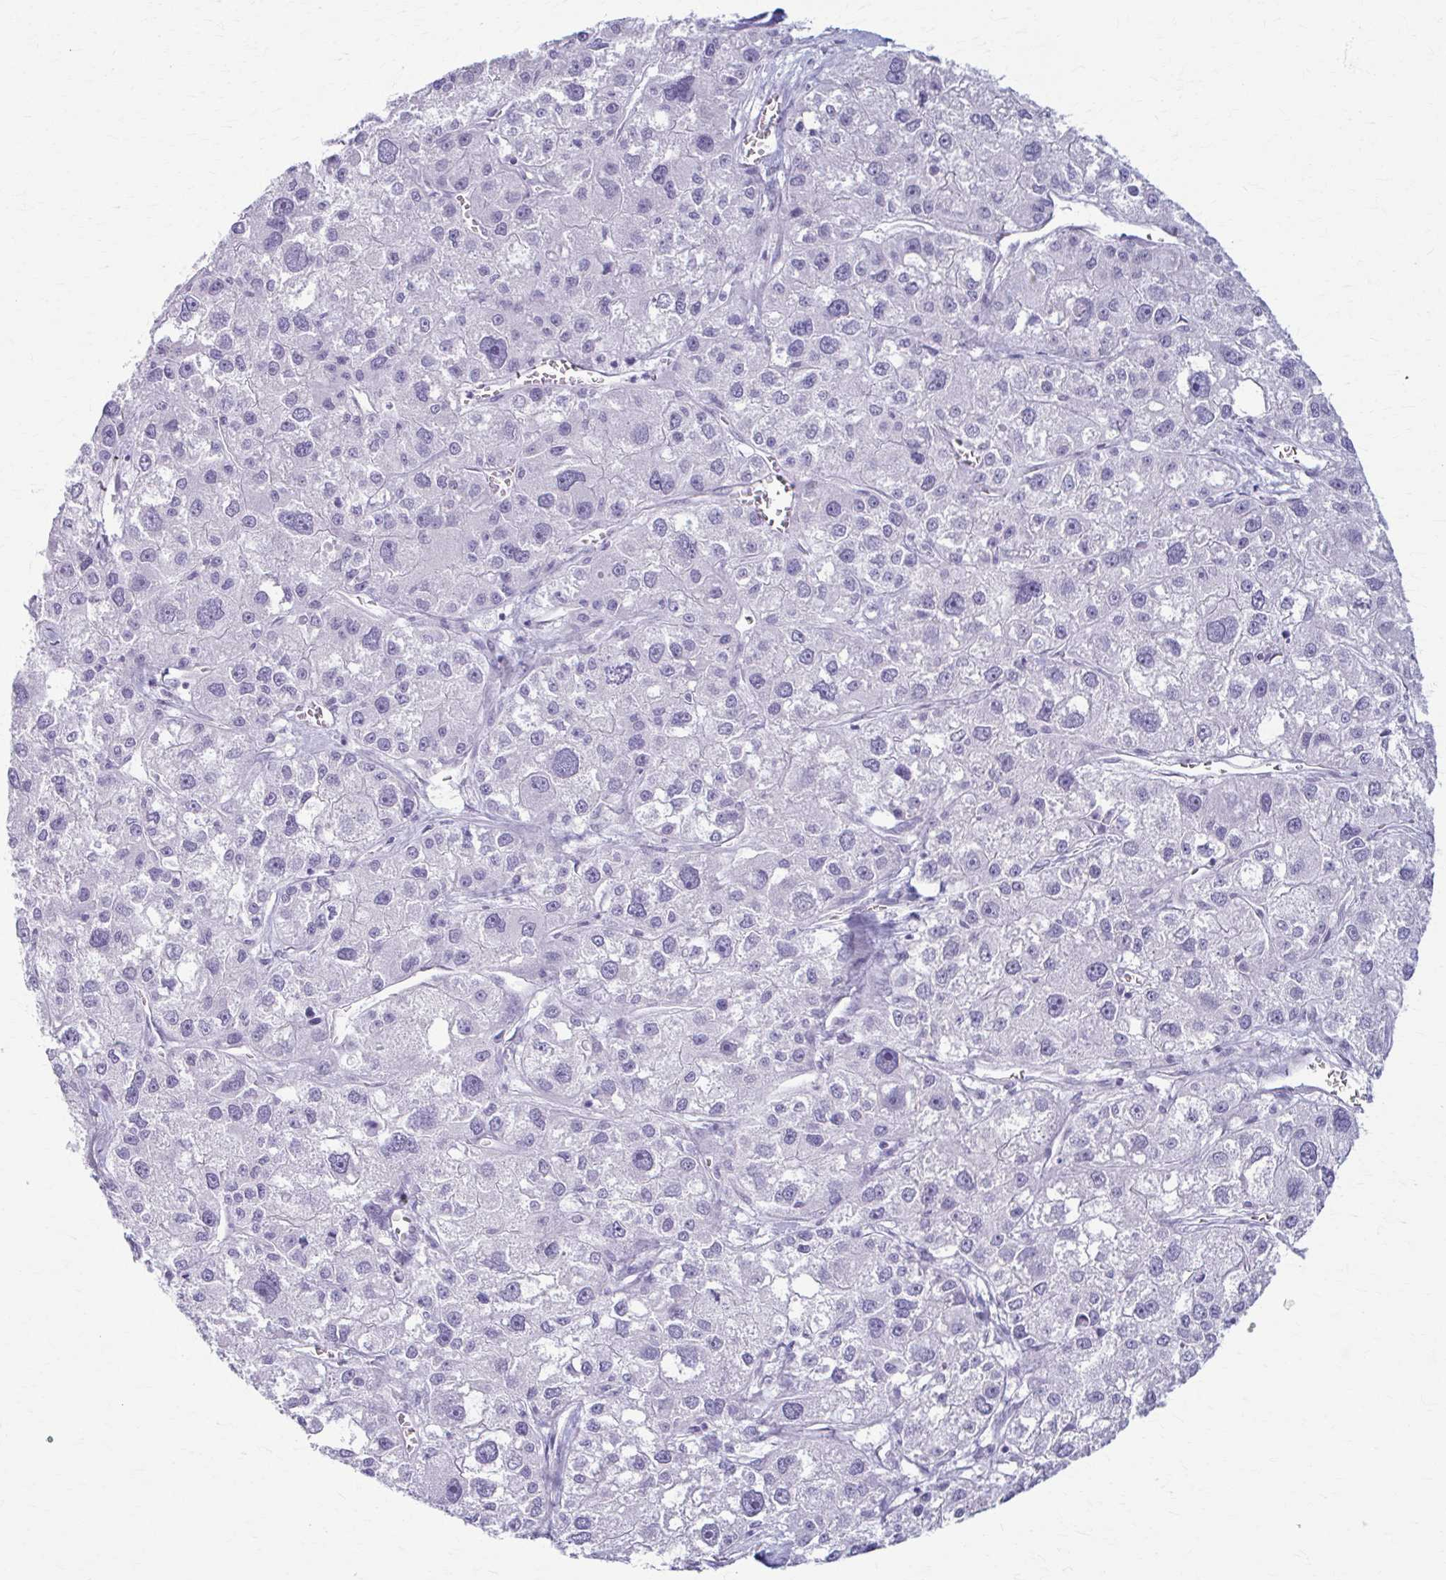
{"staining": {"intensity": "negative", "quantity": "none", "location": "none"}, "tissue": "liver cancer", "cell_type": "Tumor cells", "image_type": "cancer", "snomed": [{"axis": "morphology", "description": "Carcinoma, Hepatocellular, NOS"}, {"axis": "topography", "description": "Liver"}], "caption": "There is no significant staining in tumor cells of liver hepatocellular carcinoma. (DAB (3,3'-diaminobenzidine) immunohistochemistry, high magnification).", "gene": "PRKRA", "patient": {"sex": "male", "age": 73}}